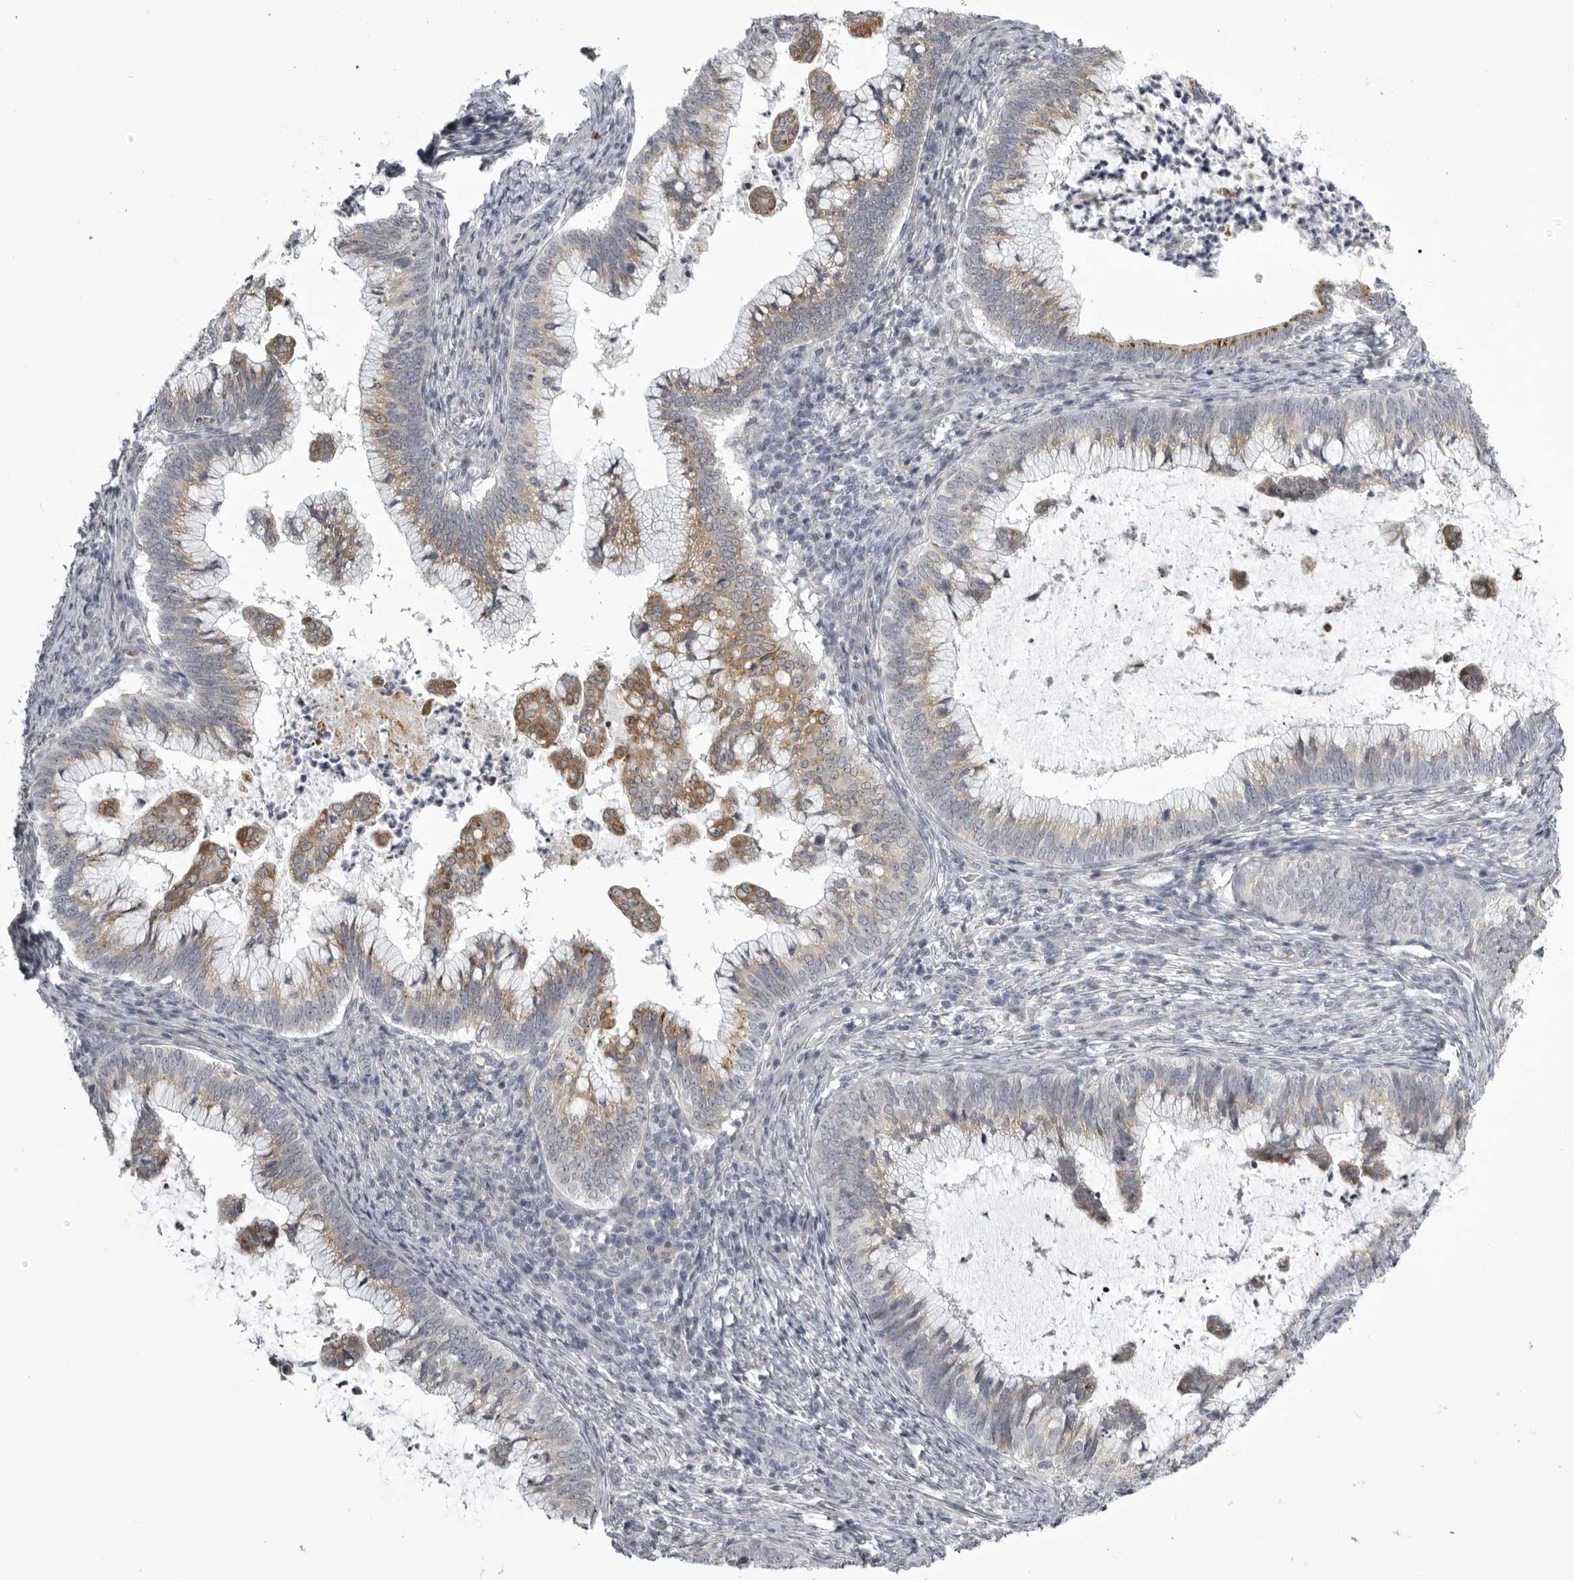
{"staining": {"intensity": "moderate", "quantity": "25%-75%", "location": "cytoplasmic/membranous"}, "tissue": "cervical cancer", "cell_type": "Tumor cells", "image_type": "cancer", "snomed": [{"axis": "morphology", "description": "Adenocarcinoma, NOS"}, {"axis": "topography", "description": "Cervix"}], "caption": "Protein expression analysis of cervical cancer (adenocarcinoma) exhibits moderate cytoplasmic/membranous staining in approximately 25%-75% of tumor cells. (Brightfield microscopy of DAB IHC at high magnification).", "gene": "NCEH1", "patient": {"sex": "female", "age": 36}}